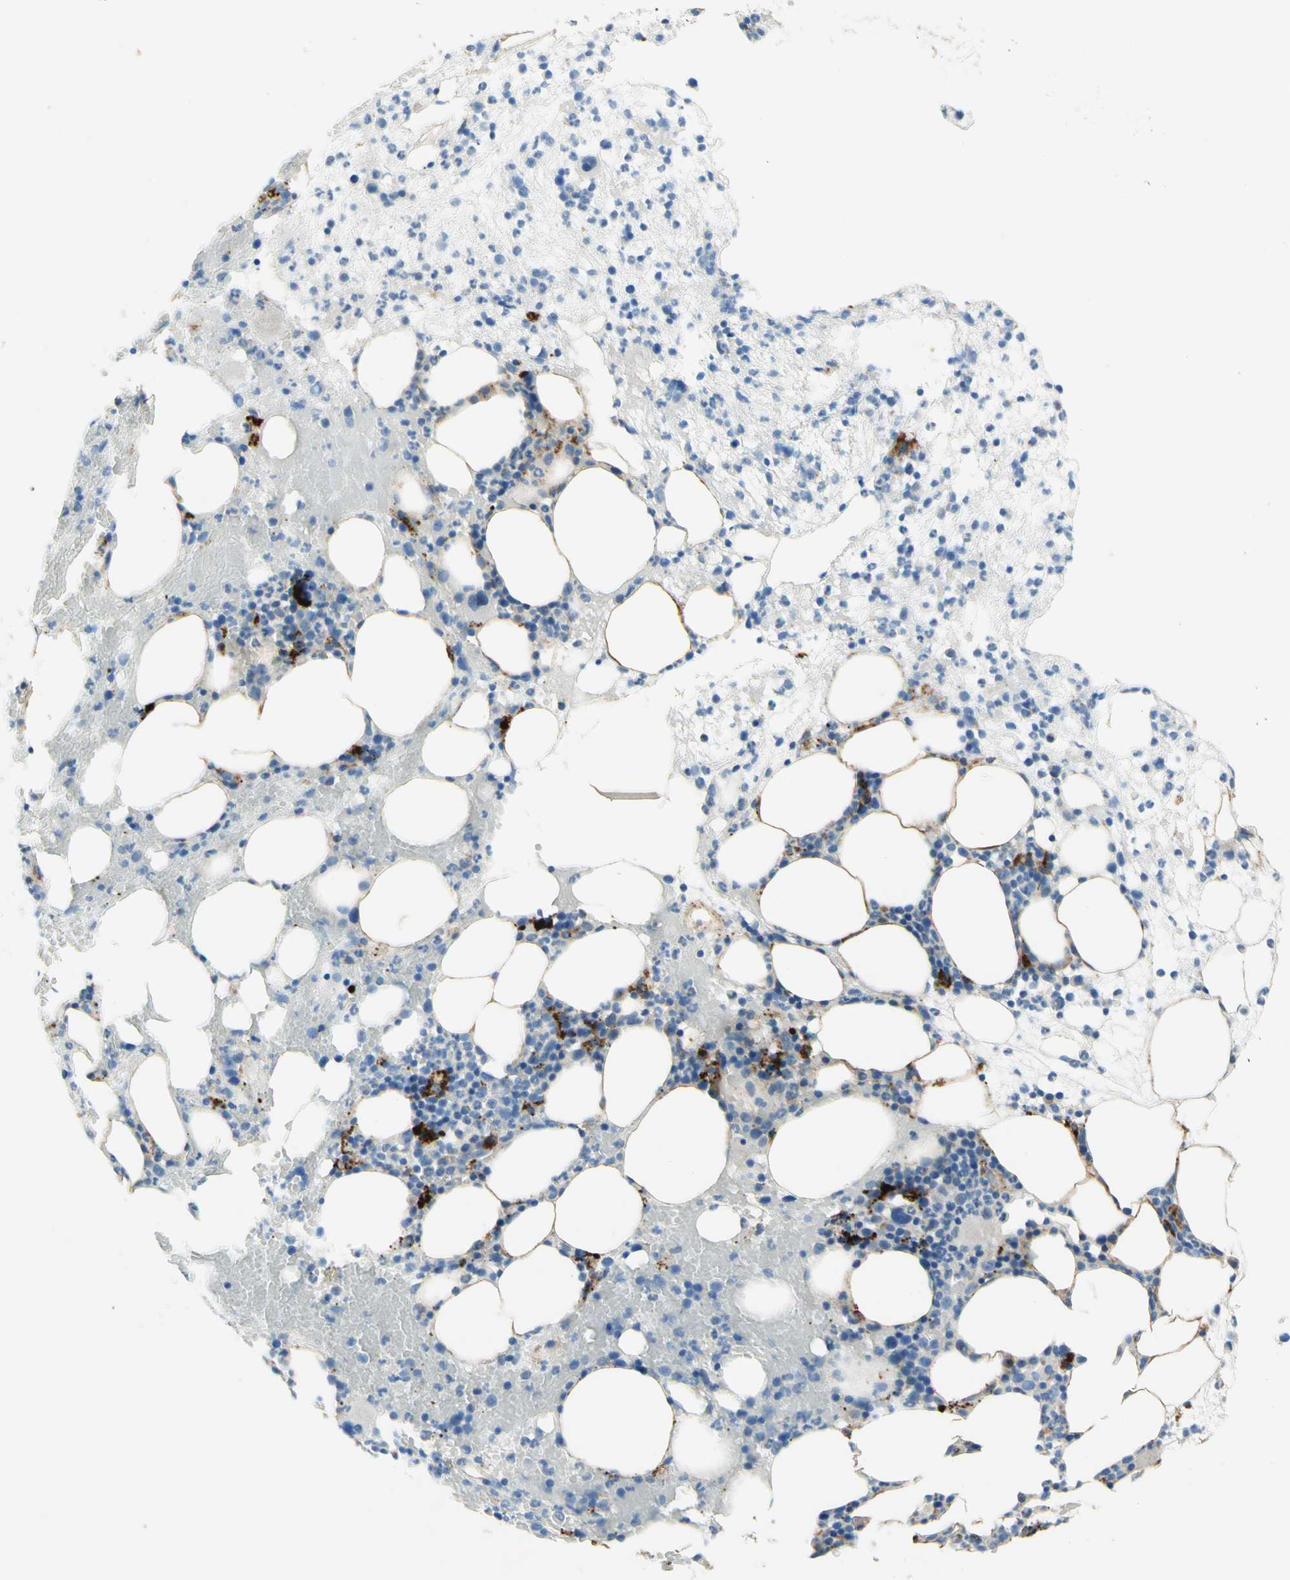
{"staining": {"intensity": "strong", "quantity": "<25%", "location": "cytoplasmic/membranous"}, "tissue": "bone marrow", "cell_type": "Hematopoietic cells", "image_type": "normal", "snomed": [{"axis": "morphology", "description": "Normal tissue, NOS"}, {"axis": "morphology", "description": "Inflammation, NOS"}, {"axis": "topography", "description": "Bone marrow"}], "caption": "DAB (3,3'-diaminobenzidine) immunohistochemical staining of benign bone marrow demonstrates strong cytoplasmic/membranous protein staining in about <25% of hematopoietic cells. (DAB IHC with brightfield microscopy, high magnification).", "gene": "URB2", "patient": {"sex": "female", "age": 79}}